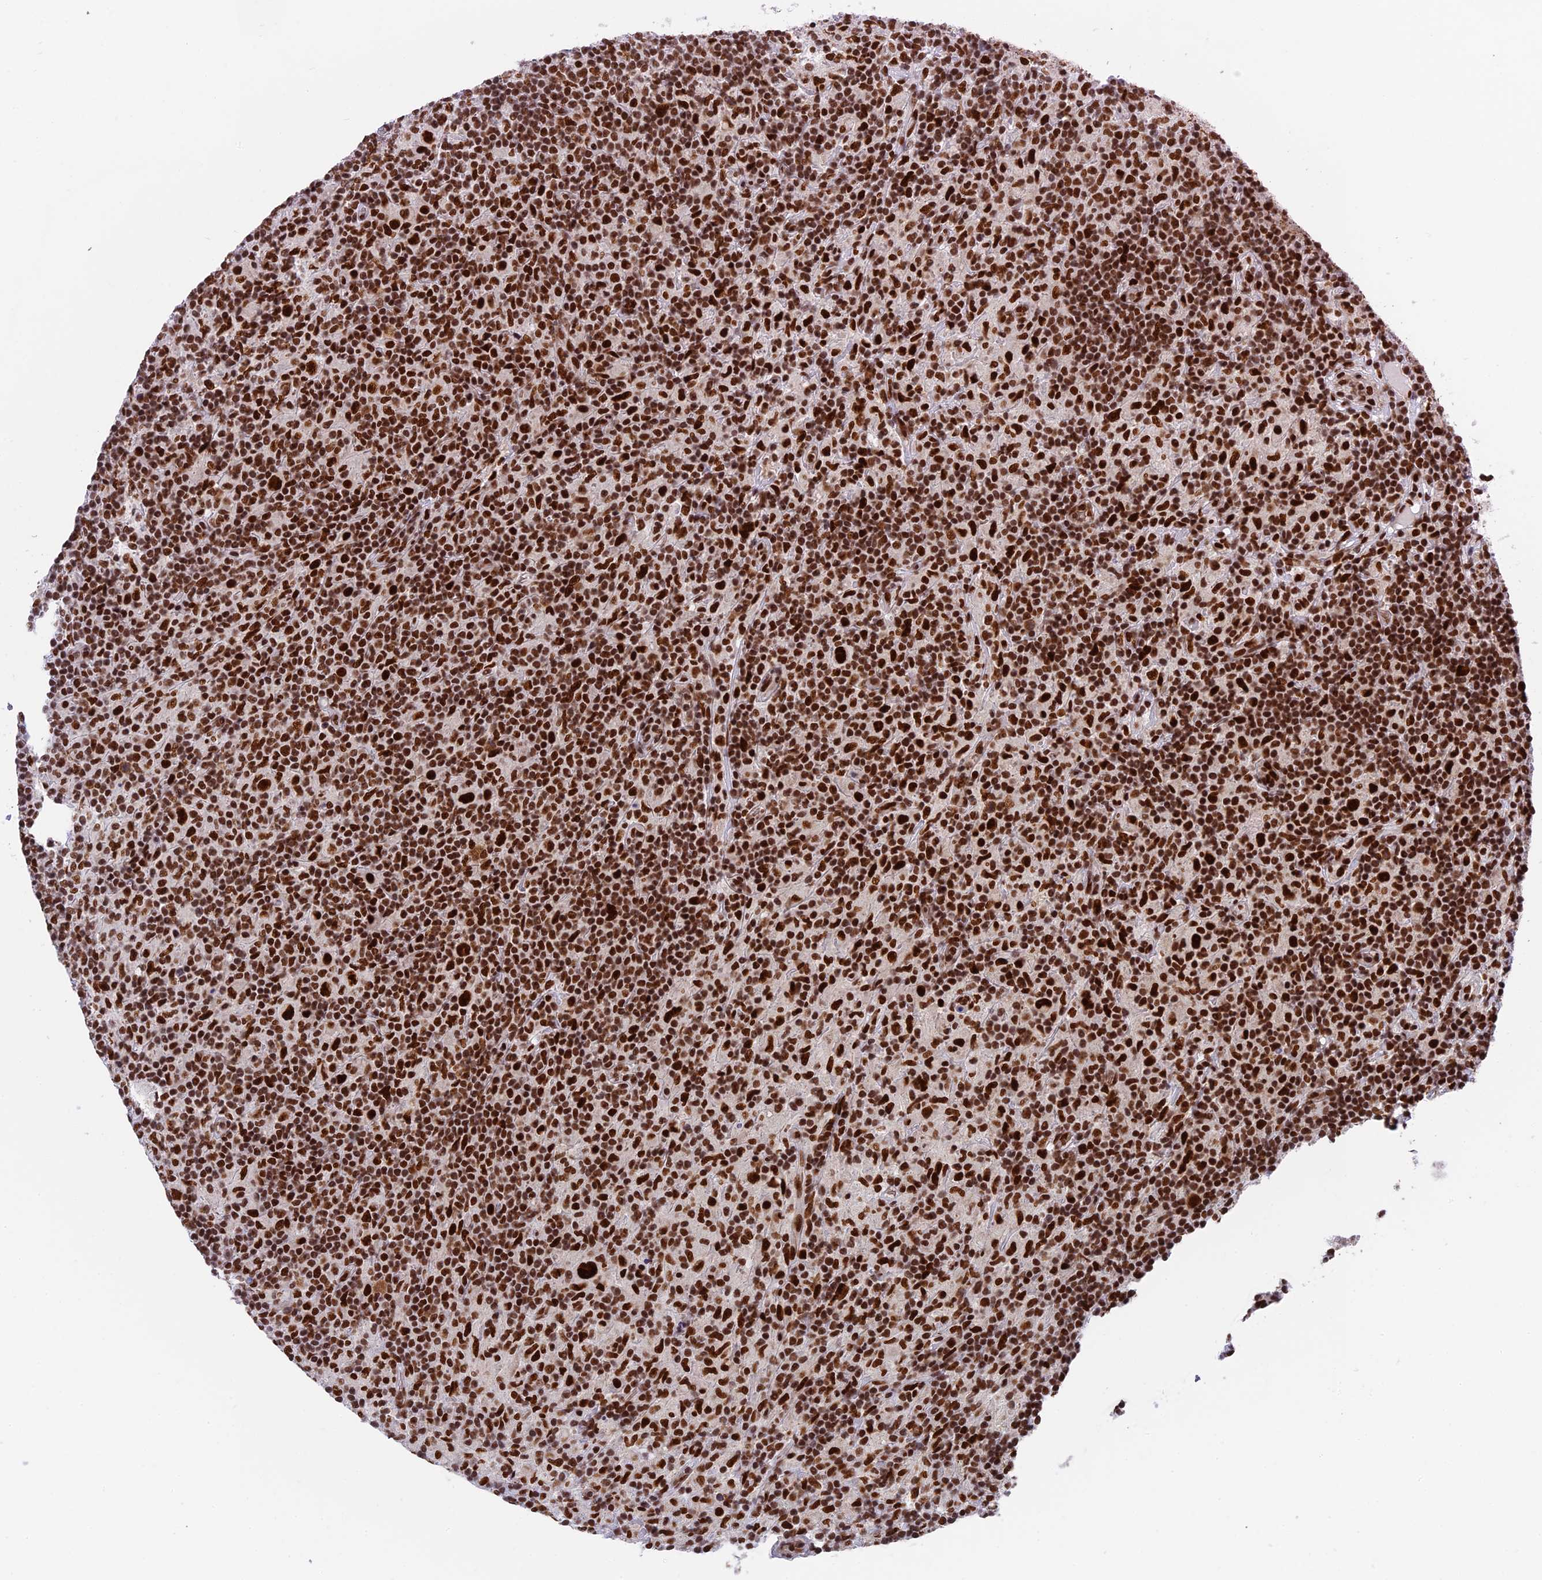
{"staining": {"intensity": "strong", "quantity": ">75%", "location": "nuclear"}, "tissue": "lymphoma", "cell_type": "Tumor cells", "image_type": "cancer", "snomed": [{"axis": "morphology", "description": "Hodgkin's disease, NOS"}, {"axis": "topography", "description": "Lymph node"}], "caption": "Immunohistochemical staining of lymphoma demonstrates high levels of strong nuclear protein staining in approximately >75% of tumor cells.", "gene": "EEF1AKMT3", "patient": {"sex": "male", "age": 70}}